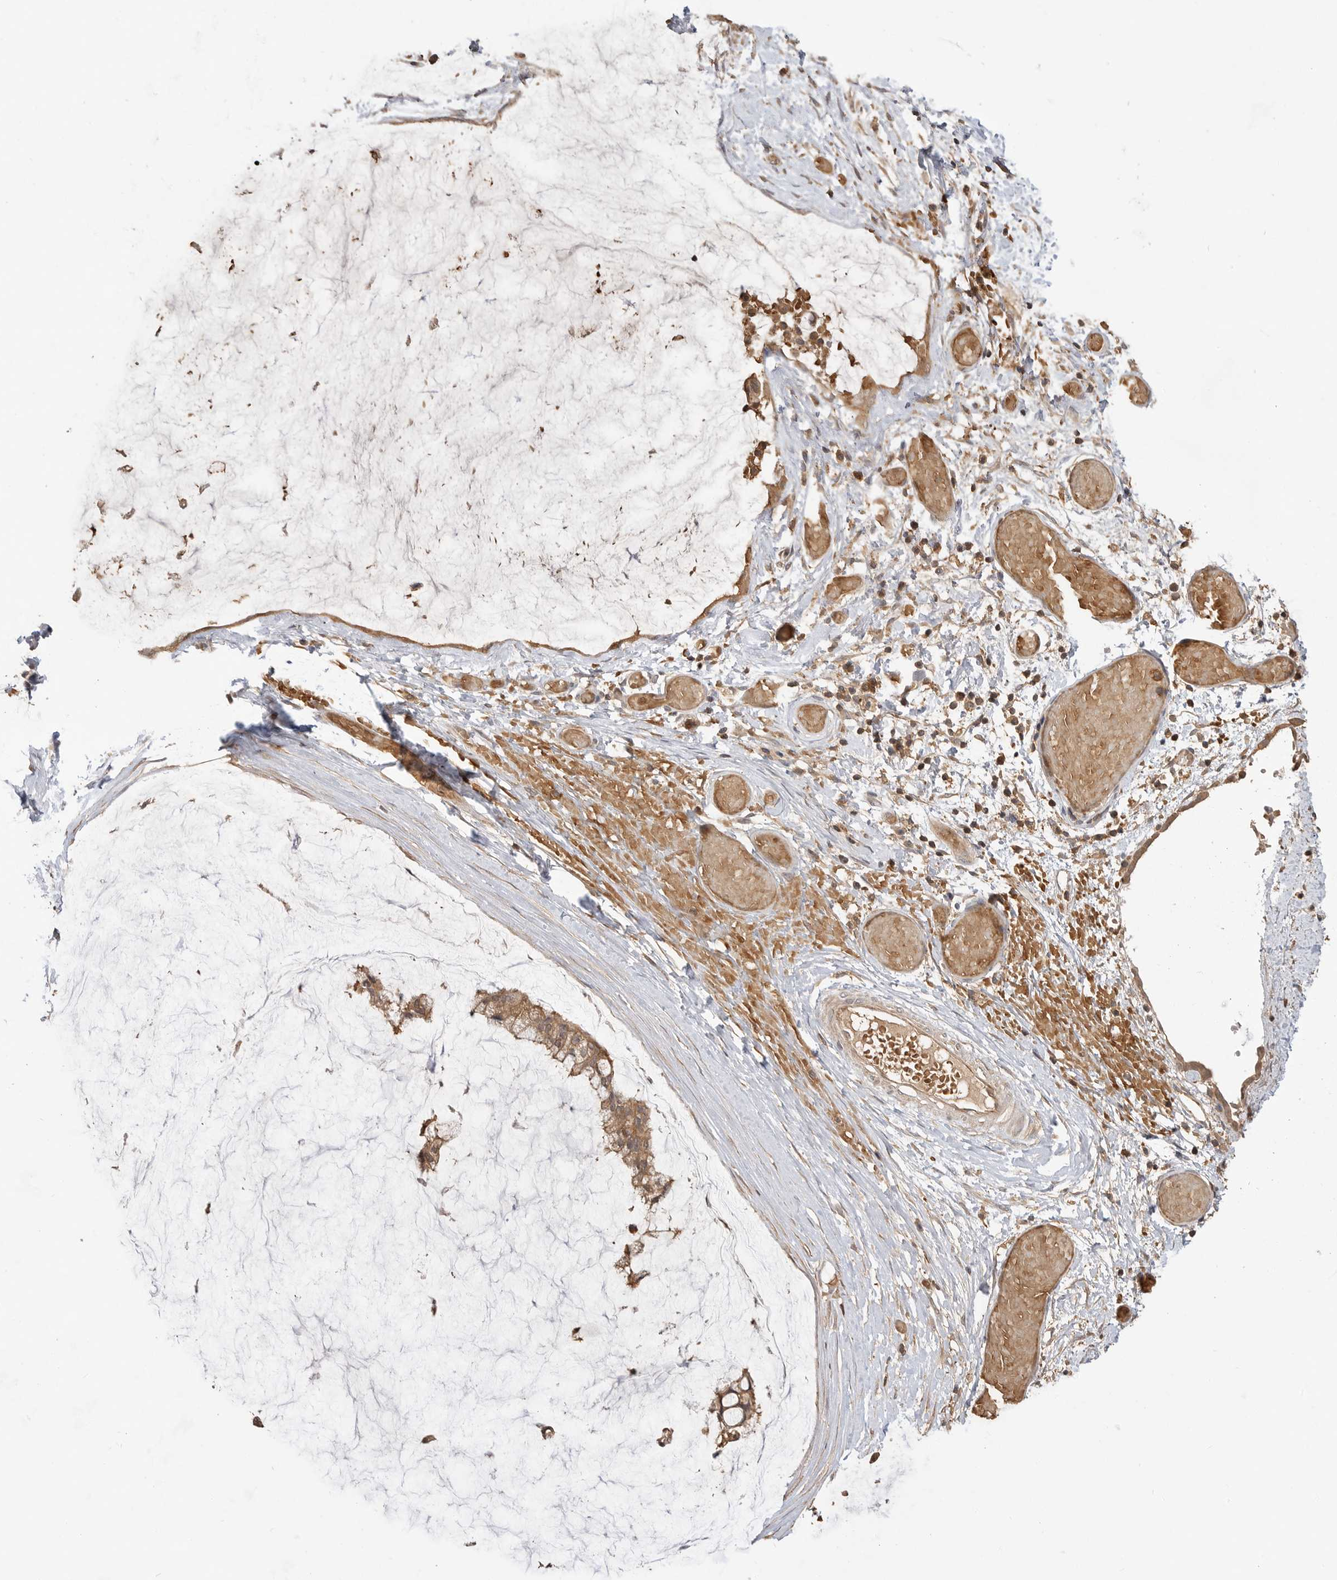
{"staining": {"intensity": "moderate", "quantity": ">75%", "location": "cytoplasmic/membranous"}, "tissue": "ovarian cancer", "cell_type": "Tumor cells", "image_type": "cancer", "snomed": [{"axis": "morphology", "description": "Cystadenocarcinoma, mucinous, NOS"}, {"axis": "topography", "description": "Ovary"}], "caption": "Human ovarian mucinous cystadenocarcinoma stained with a protein marker demonstrates moderate staining in tumor cells.", "gene": "CLDN12", "patient": {"sex": "female", "age": 39}}